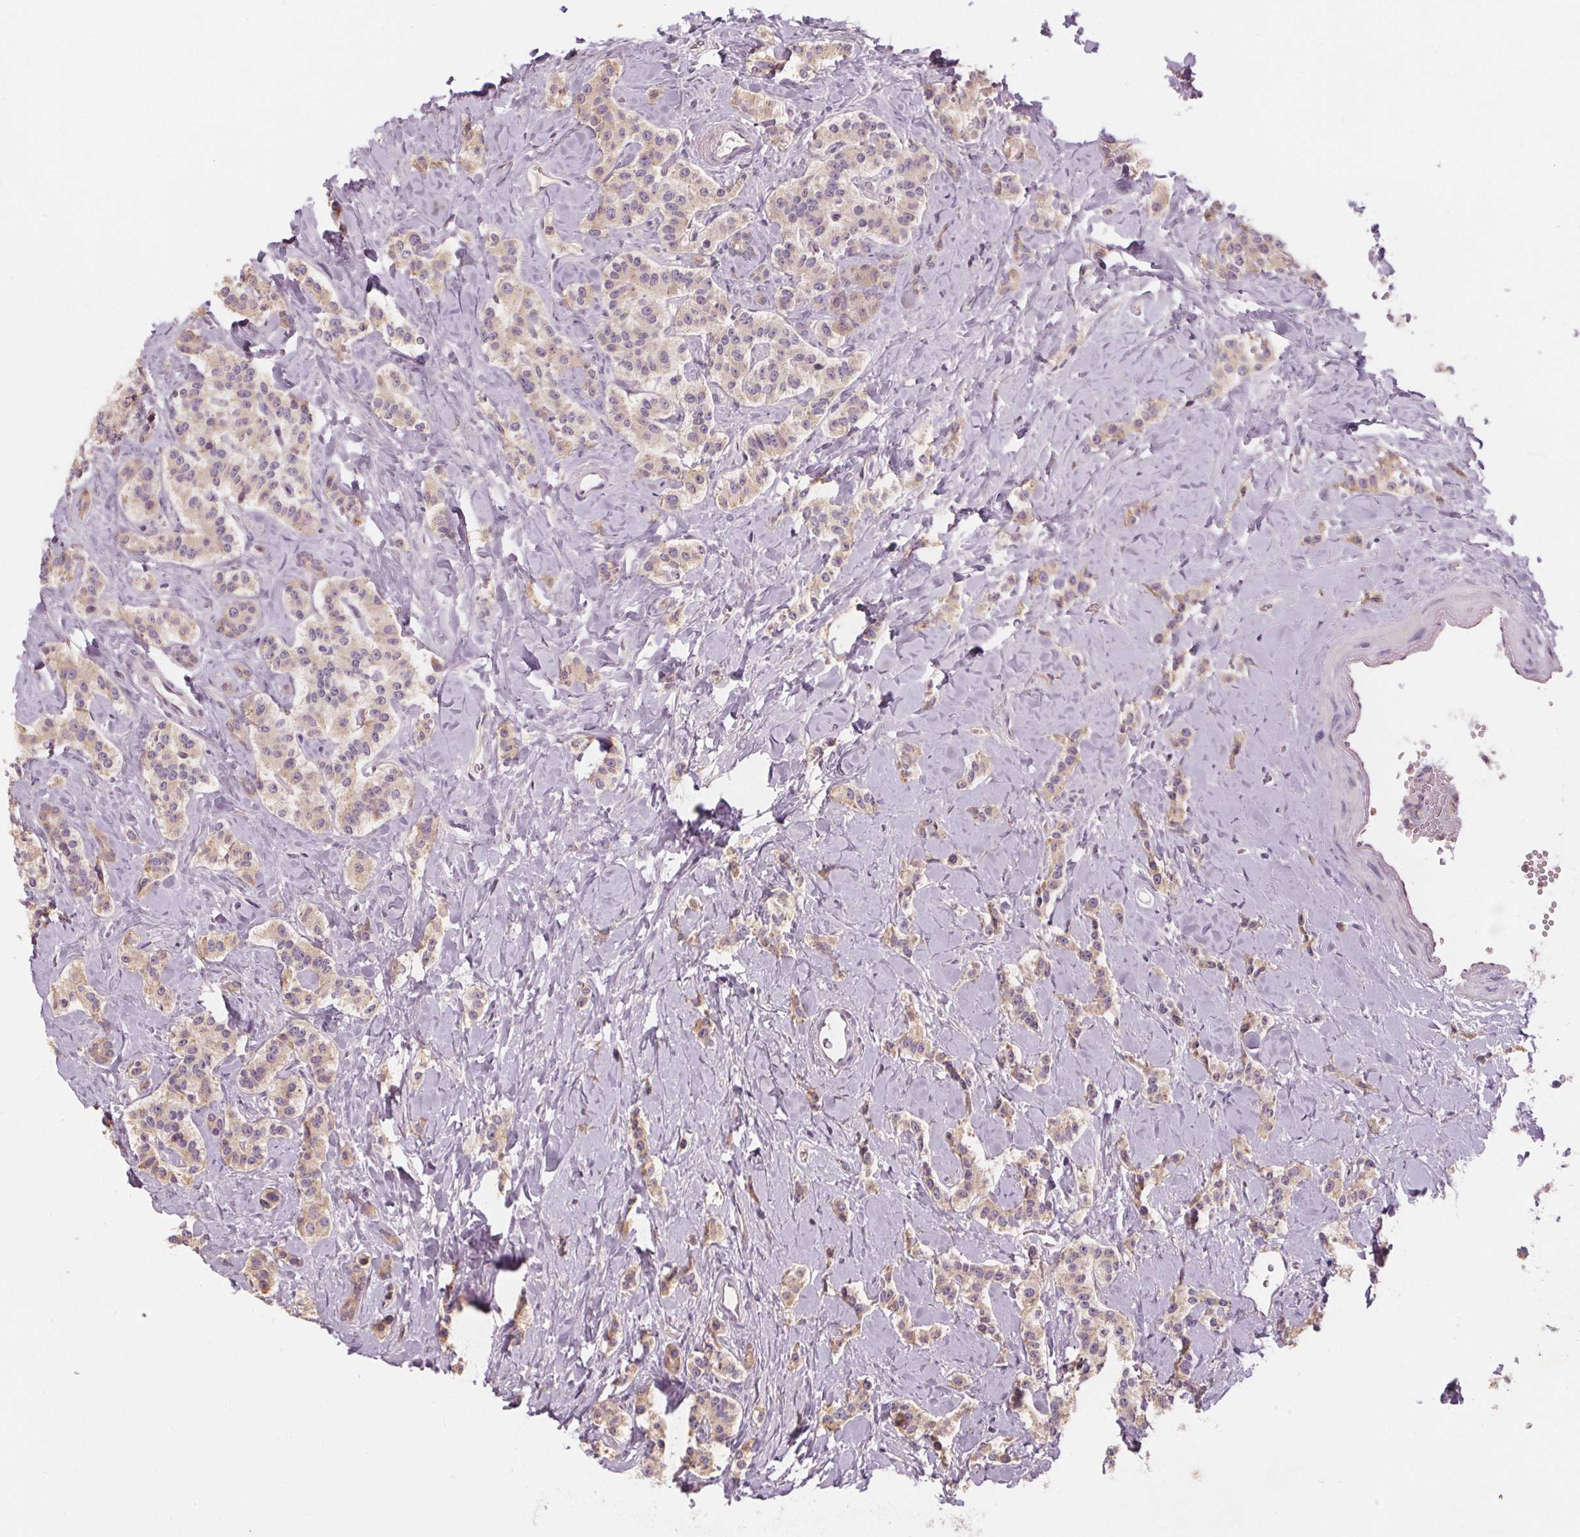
{"staining": {"intensity": "weak", "quantity": "<25%", "location": "cytoplasmic/membranous"}, "tissue": "carcinoid", "cell_type": "Tumor cells", "image_type": "cancer", "snomed": [{"axis": "morphology", "description": "Normal tissue, NOS"}, {"axis": "morphology", "description": "Carcinoid, malignant, NOS"}, {"axis": "topography", "description": "Pancreas"}], "caption": "Tumor cells are negative for protein expression in human malignant carcinoid.", "gene": "TMEM80", "patient": {"sex": "male", "age": 36}}